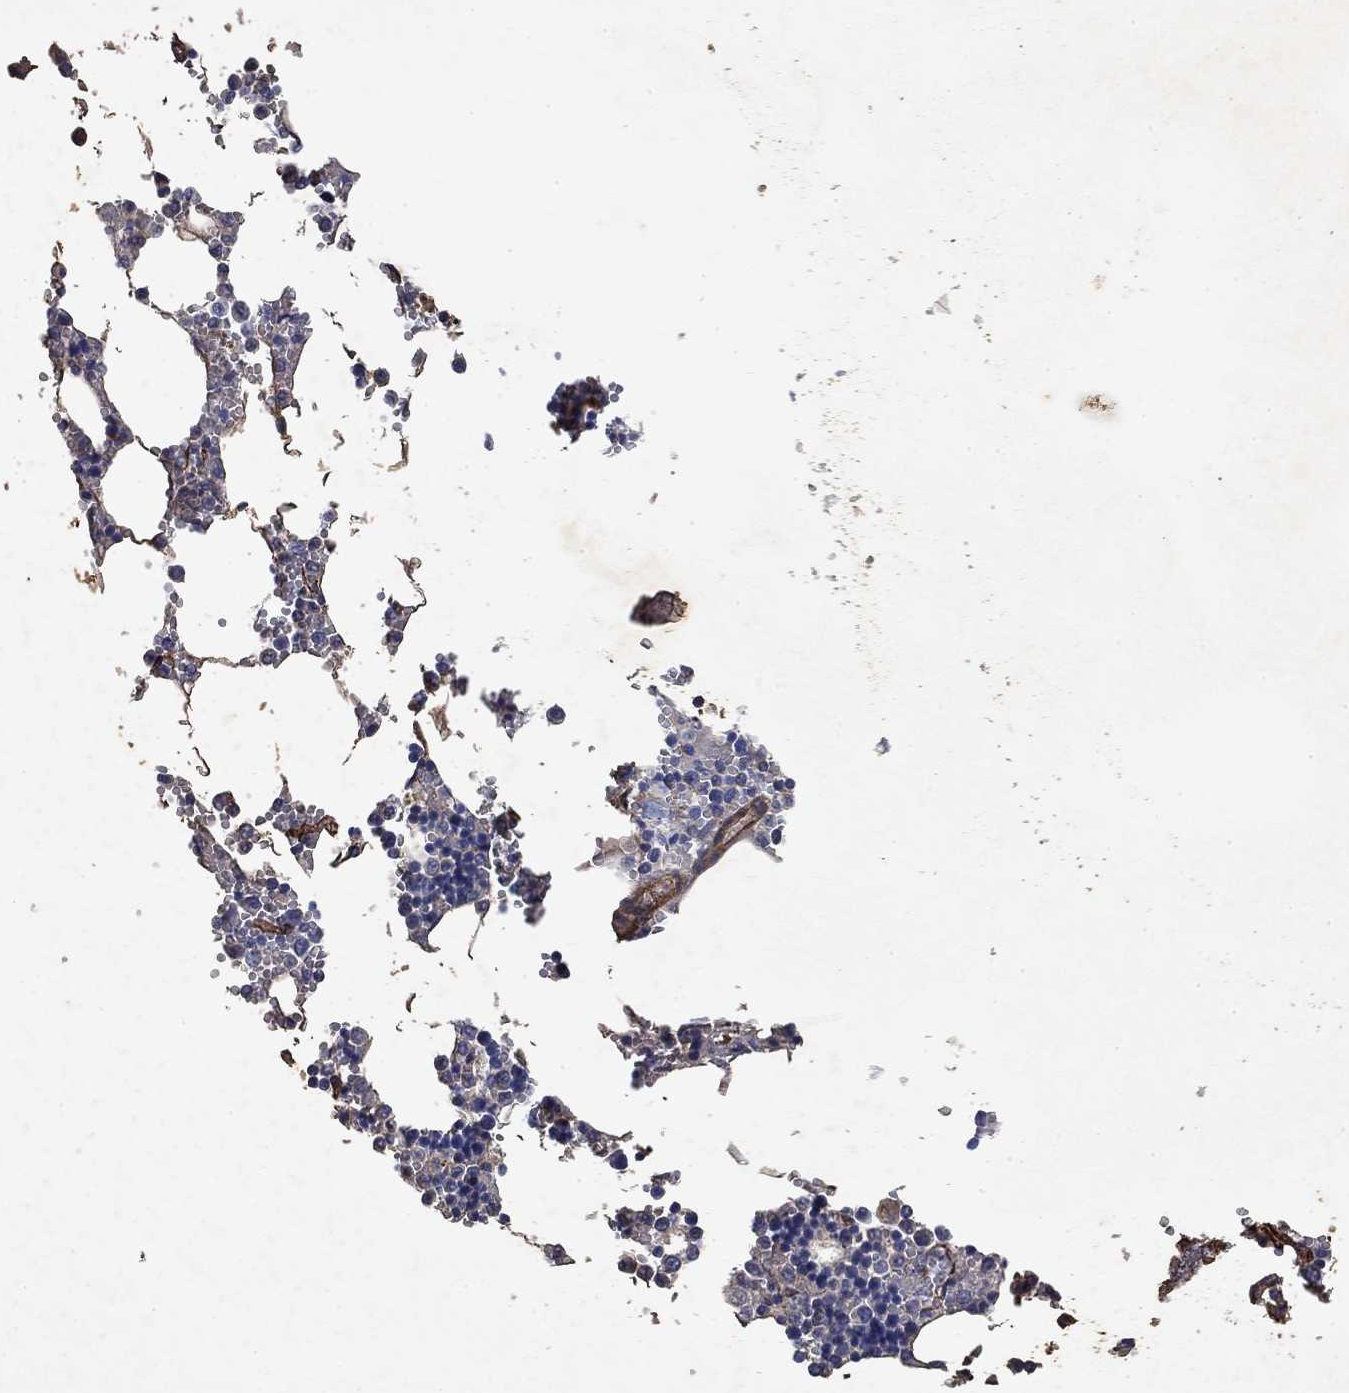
{"staining": {"intensity": "negative", "quantity": "none", "location": "none"}, "tissue": "bone marrow", "cell_type": "Hematopoietic cells", "image_type": "normal", "snomed": [{"axis": "morphology", "description": "Normal tissue, NOS"}, {"axis": "topography", "description": "Bone marrow"}], "caption": "Image shows no significant protein staining in hematopoietic cells of normal bone marrow. (Brightfield microscopy of DAB (3,3'-diaminobenzidine) immunohistochemistry at high magnification).", "gene": "COL4A2", "patient": {"sex": "male", "age": 54}}